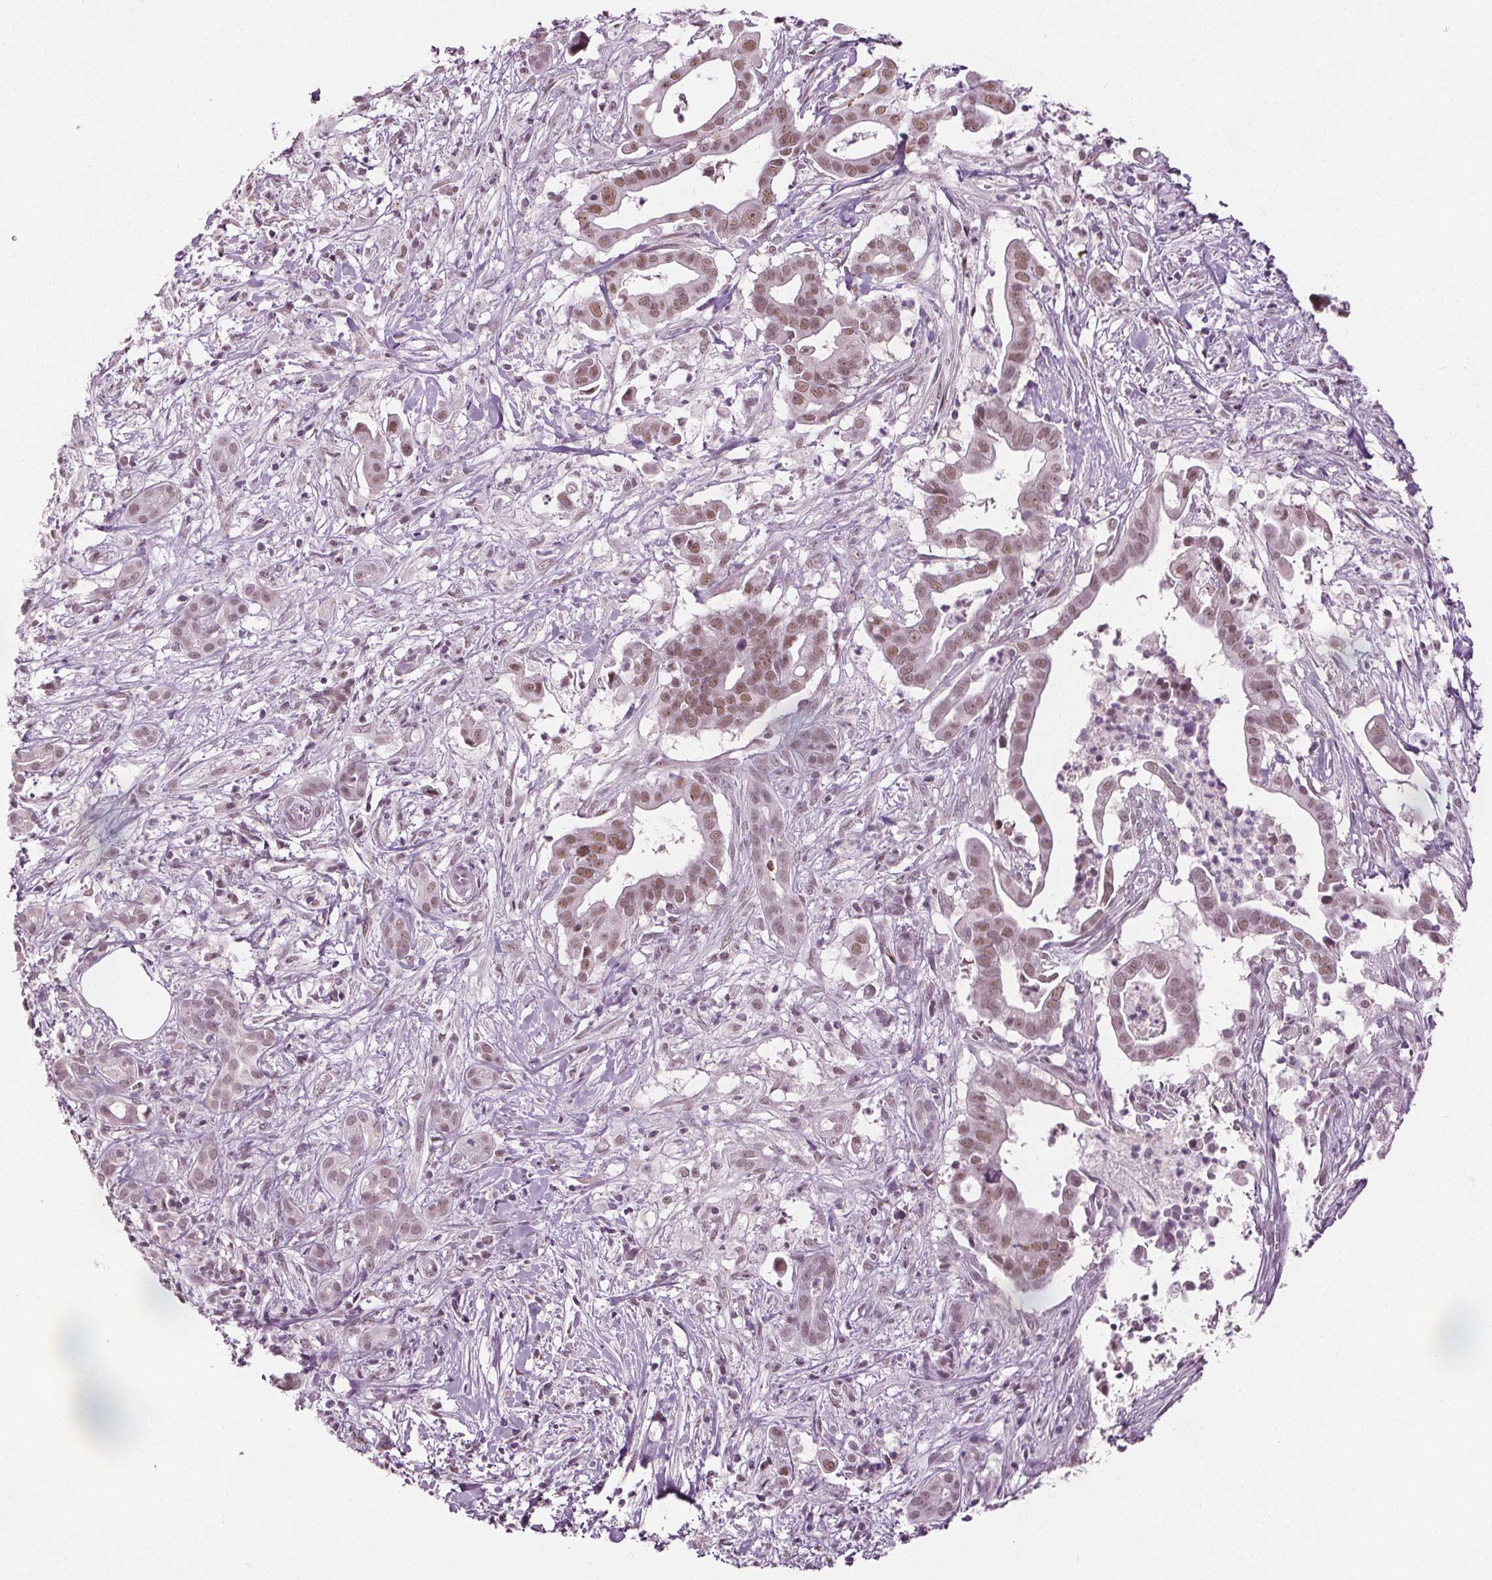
{"staining": {"intensity": "moderate", "quantity": ">75%", "location": "nuclear"}, "tissue": "pancreatic cancer", "cell_type": "Tumor cells", "image_type": "cancer", "snomed": [{"axis": "morphology", "description": "Adenocarcinoma, NOS"}, {"axis": "topography", "description": "Pancreas"}], "caption": "A medium amount of moderate nuclear positivity is identified in about >75% of tumor cells in pancreatic adenocarcinoma tissue. (brown staining indicates protein expression, while blue staining denotes nuclei).", "gene": "IWS1", "patient": {"sex": "male", "age": 61}}